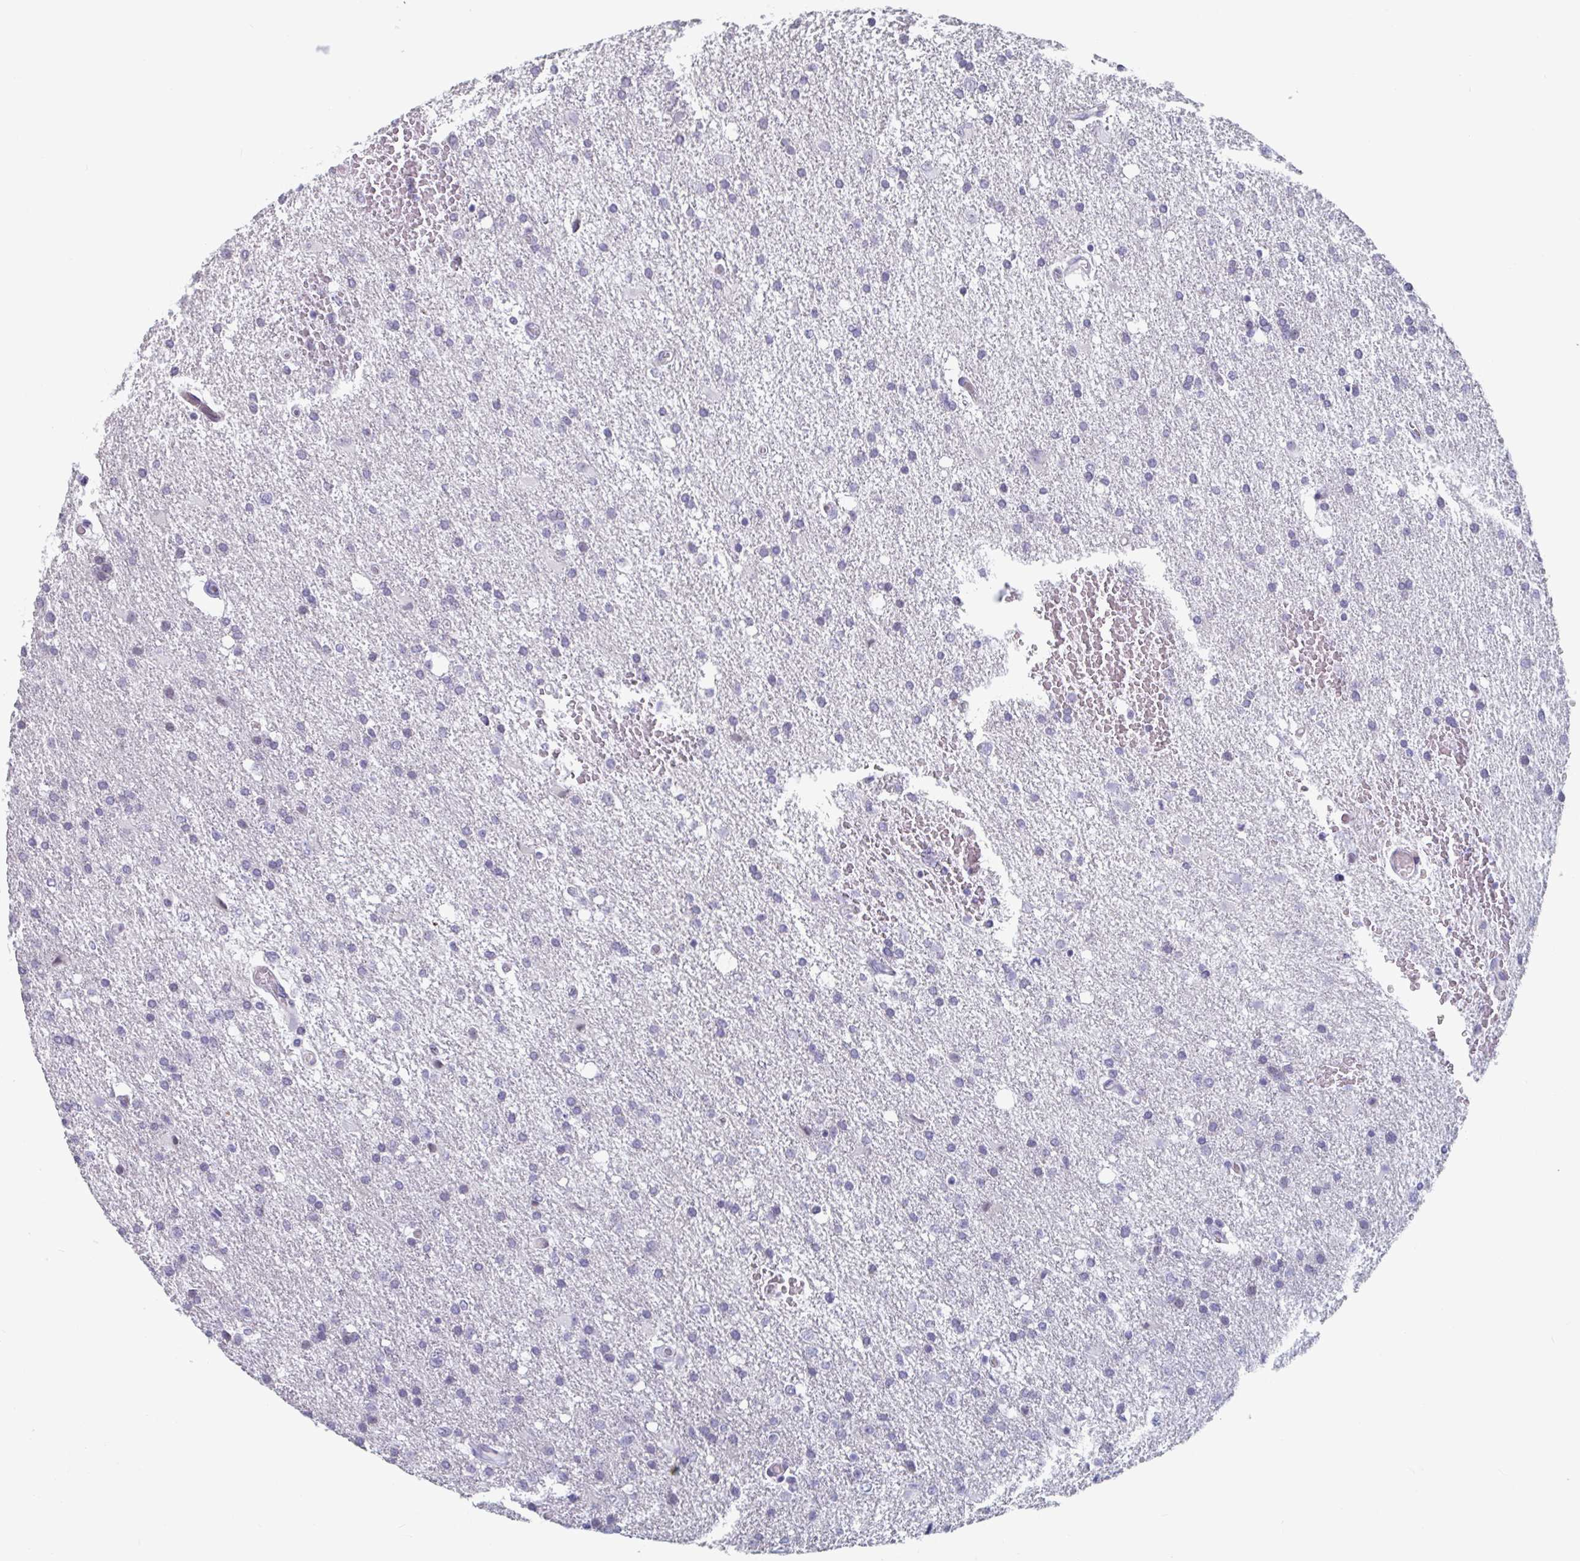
{"staining": {"intensity": "negative", "quantity": "none", "location": "none"}, "tissue": "glioma", "cell_type": "Tumor cells", "image_type": "cancer", "snomed": [{"axis": "morphology", "description": "Glioma, malignant, High grade"}, {"axis": "topography", "description": "Brain"}], "caption": "IHC image of malignant glioma (high-grade) stained for a protein (brown), which displays no staining in tumor cells.", "gene": "FOXA1", "patient": {"sex": "male", "age": 68}}